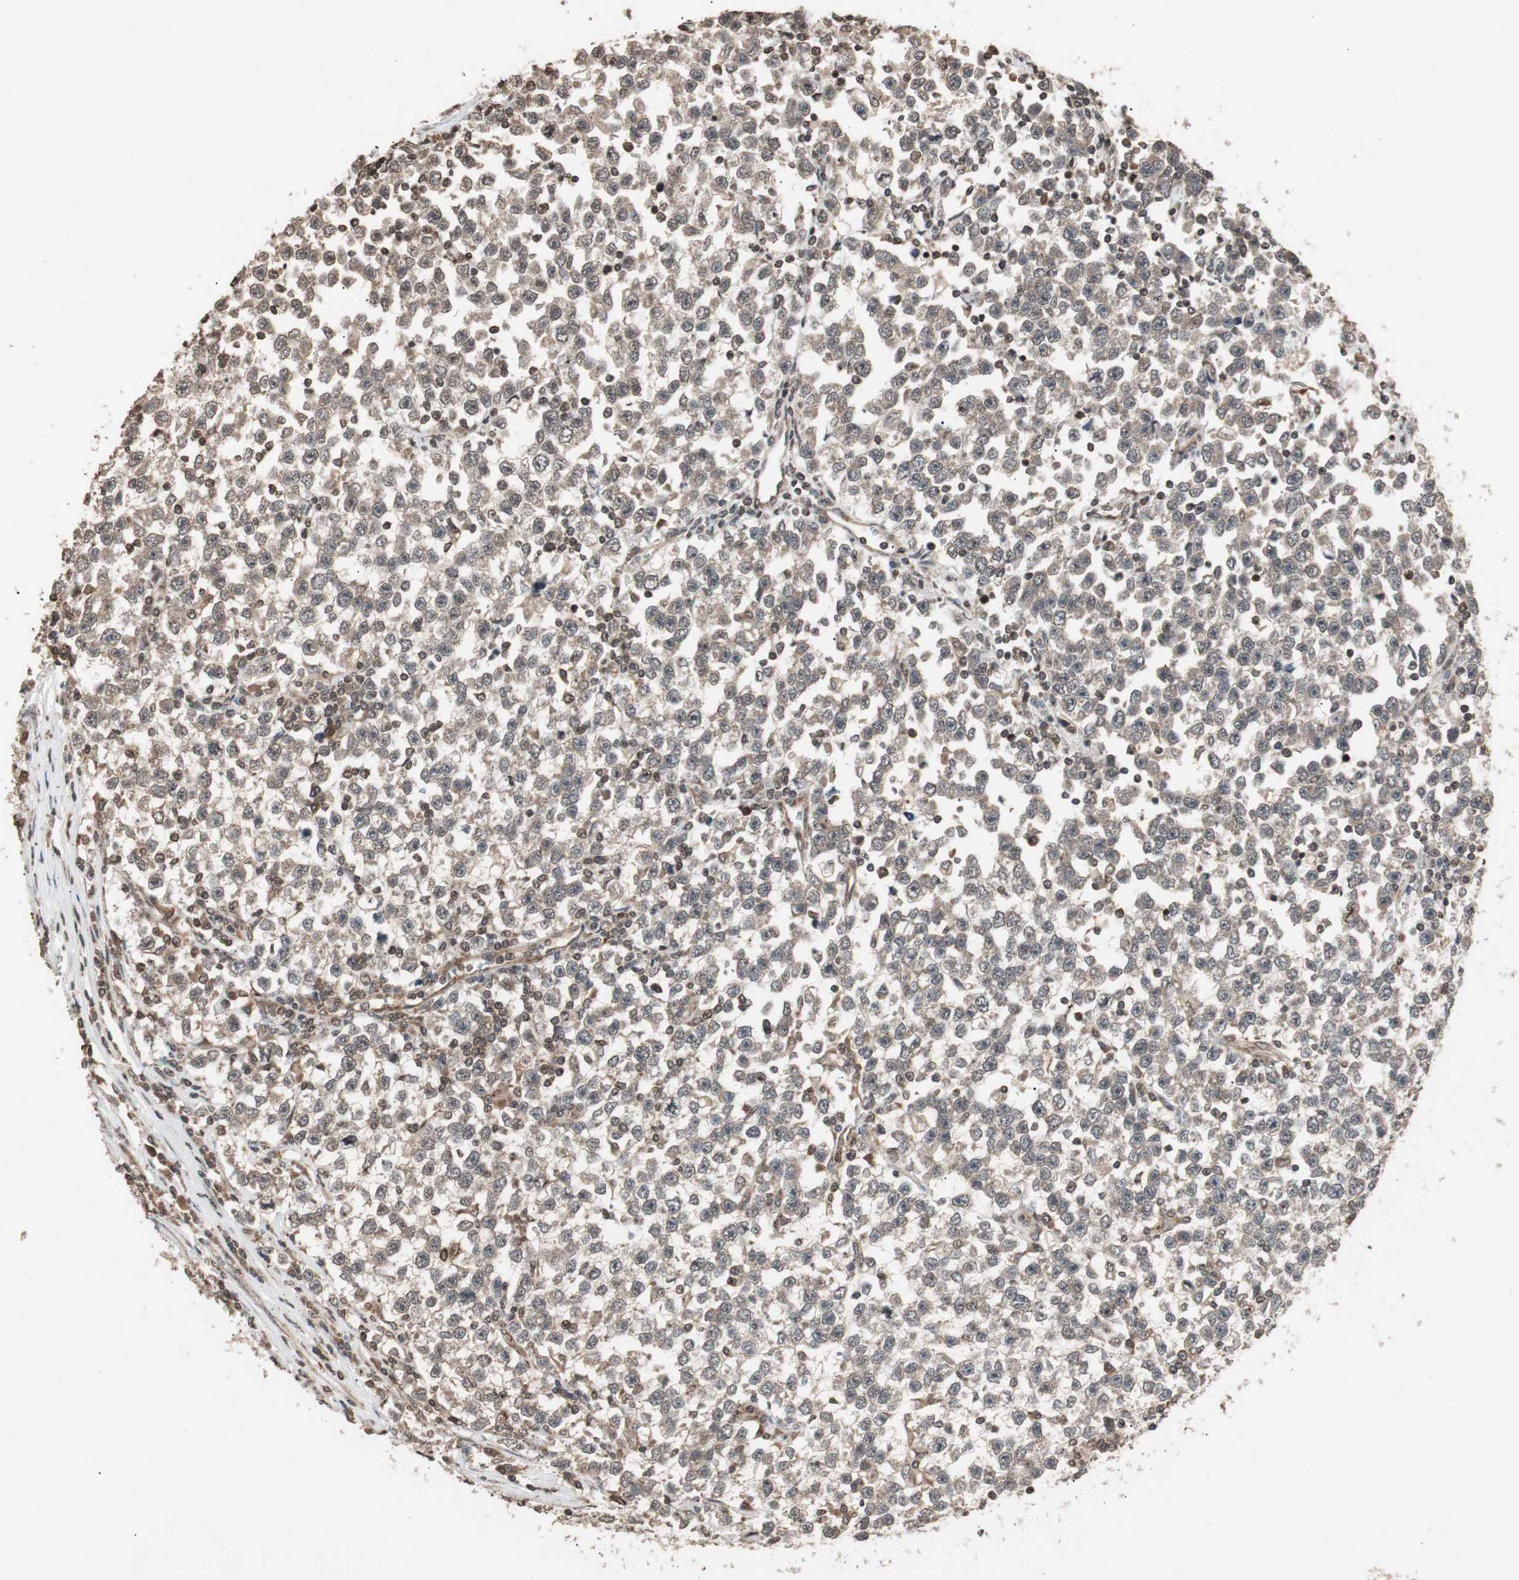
{"staining": {"intensity": "weak", "quantity": ">75%", "location": "cytoplasmic/membranous"}, "tissue": "testis cancer", "cell_type": "Tumor cells", "image_type": "cancer", "snomed": [{"axis": "morphology", "description": "Seminoma, NOS"}, {"axis": "topography", "description": "Testis"}], "caption": "Approximately >75% of tumor cells in testis cancer (seminoma) reveal weak cytoplasmic/membranous protein expression as visualized by brown immunohistochemical staining.", "gene": "ZFC3H1", "patient": {"sex": "male", "age": 43}}